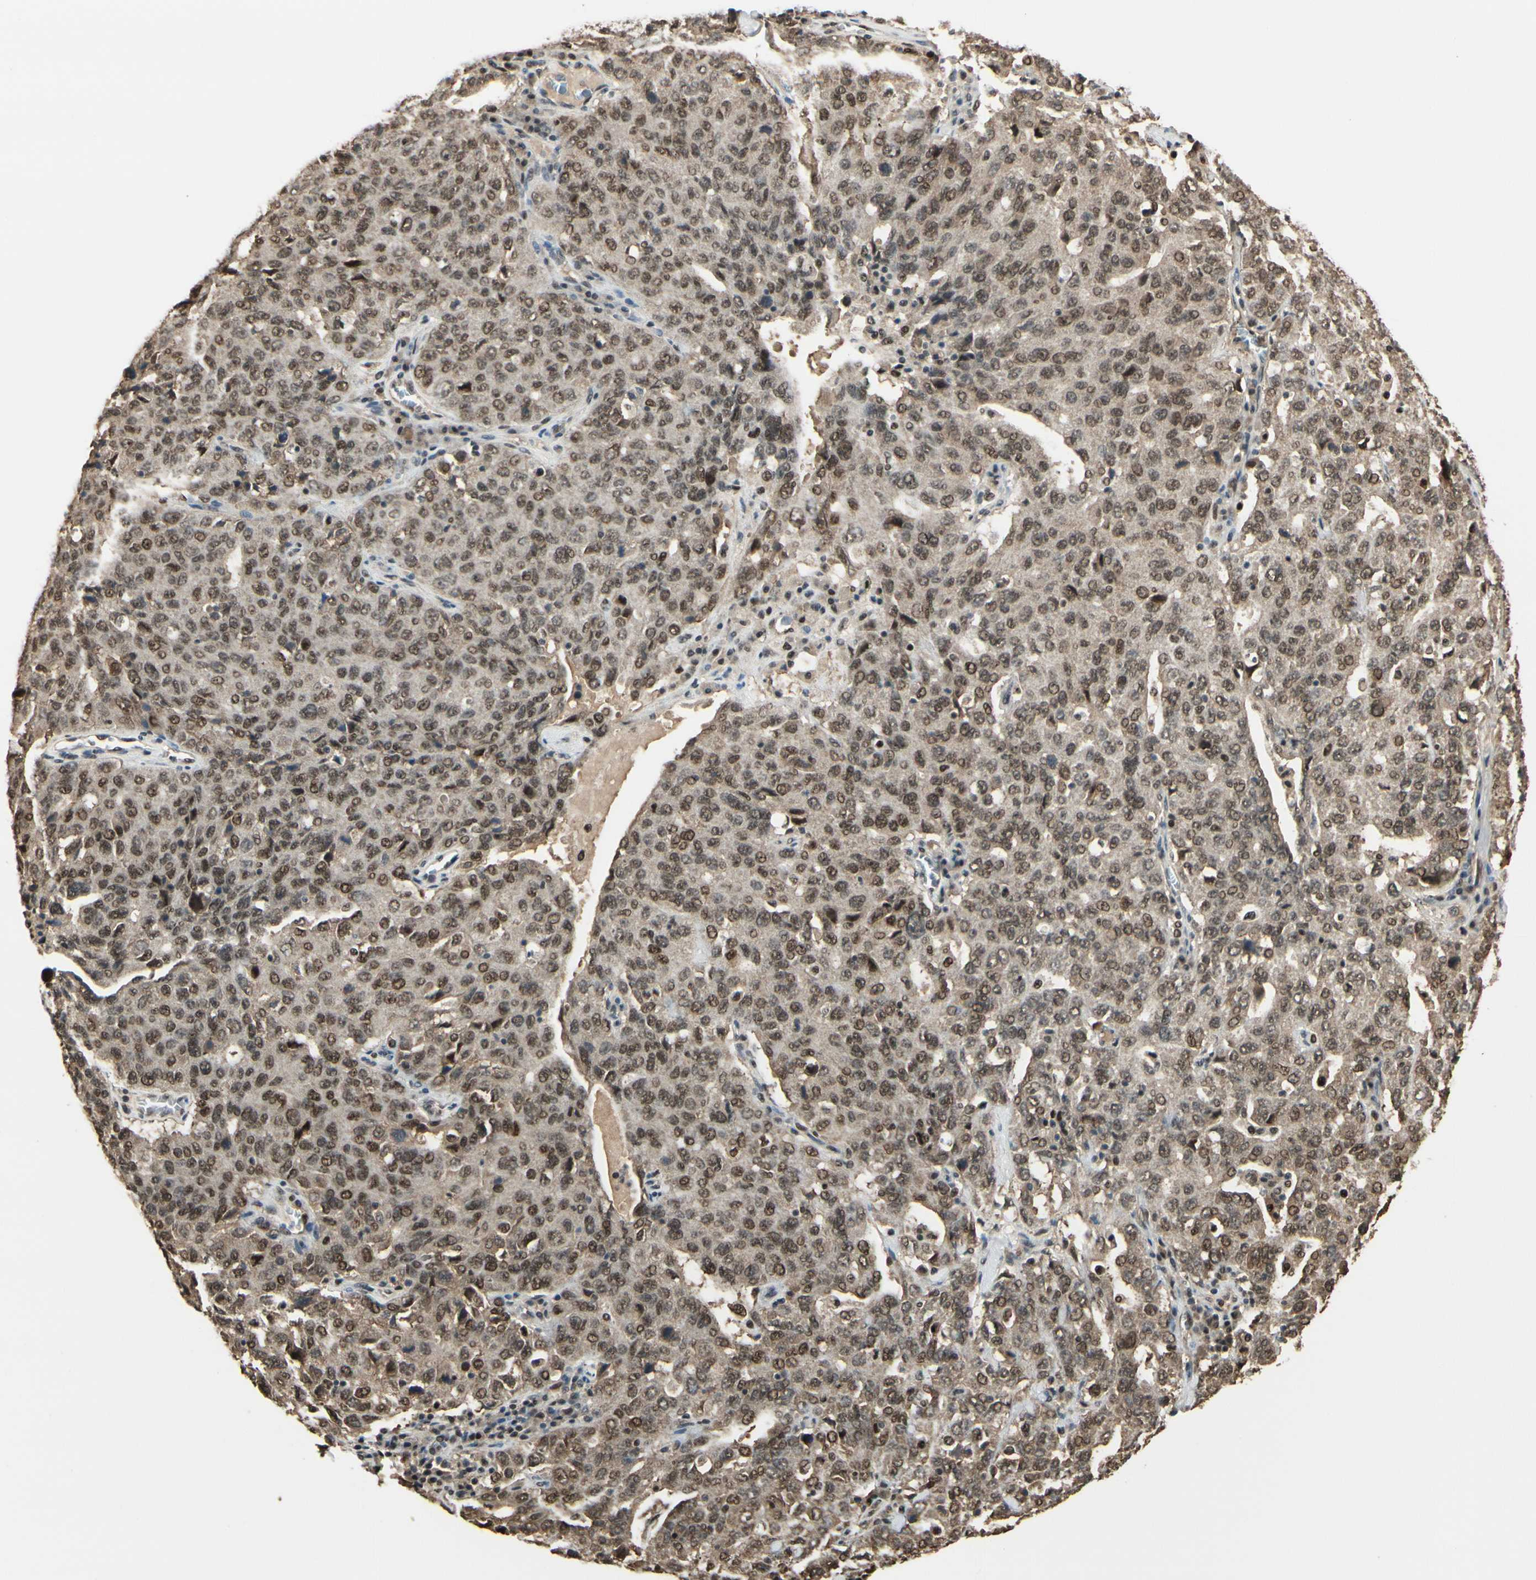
{"staining": {"intensity": "moderate", "quantity": ">75%", "location": "cytoplasmic/membranous,nuclear"}, "tissue": "ovarian cancer", "cell_type": "Tumor cells", "image_type": "cancer", "snomed": [{"axis": "morphology", "description": "Carcinoma, endometroid"}, {"axis": "topography", "description": "Ovary"}], "caption": "This image displays ovarian endometroid carcinoma stained with immunohistochemistry to label a protein in brown. The cytoplasmic/membranous and nuclear of tumor cells show moderate positivity for the protein. Nuclei are counter-stained blue.", "gene": "HSF1", "patient": {"sex": "female", "age": 62}}